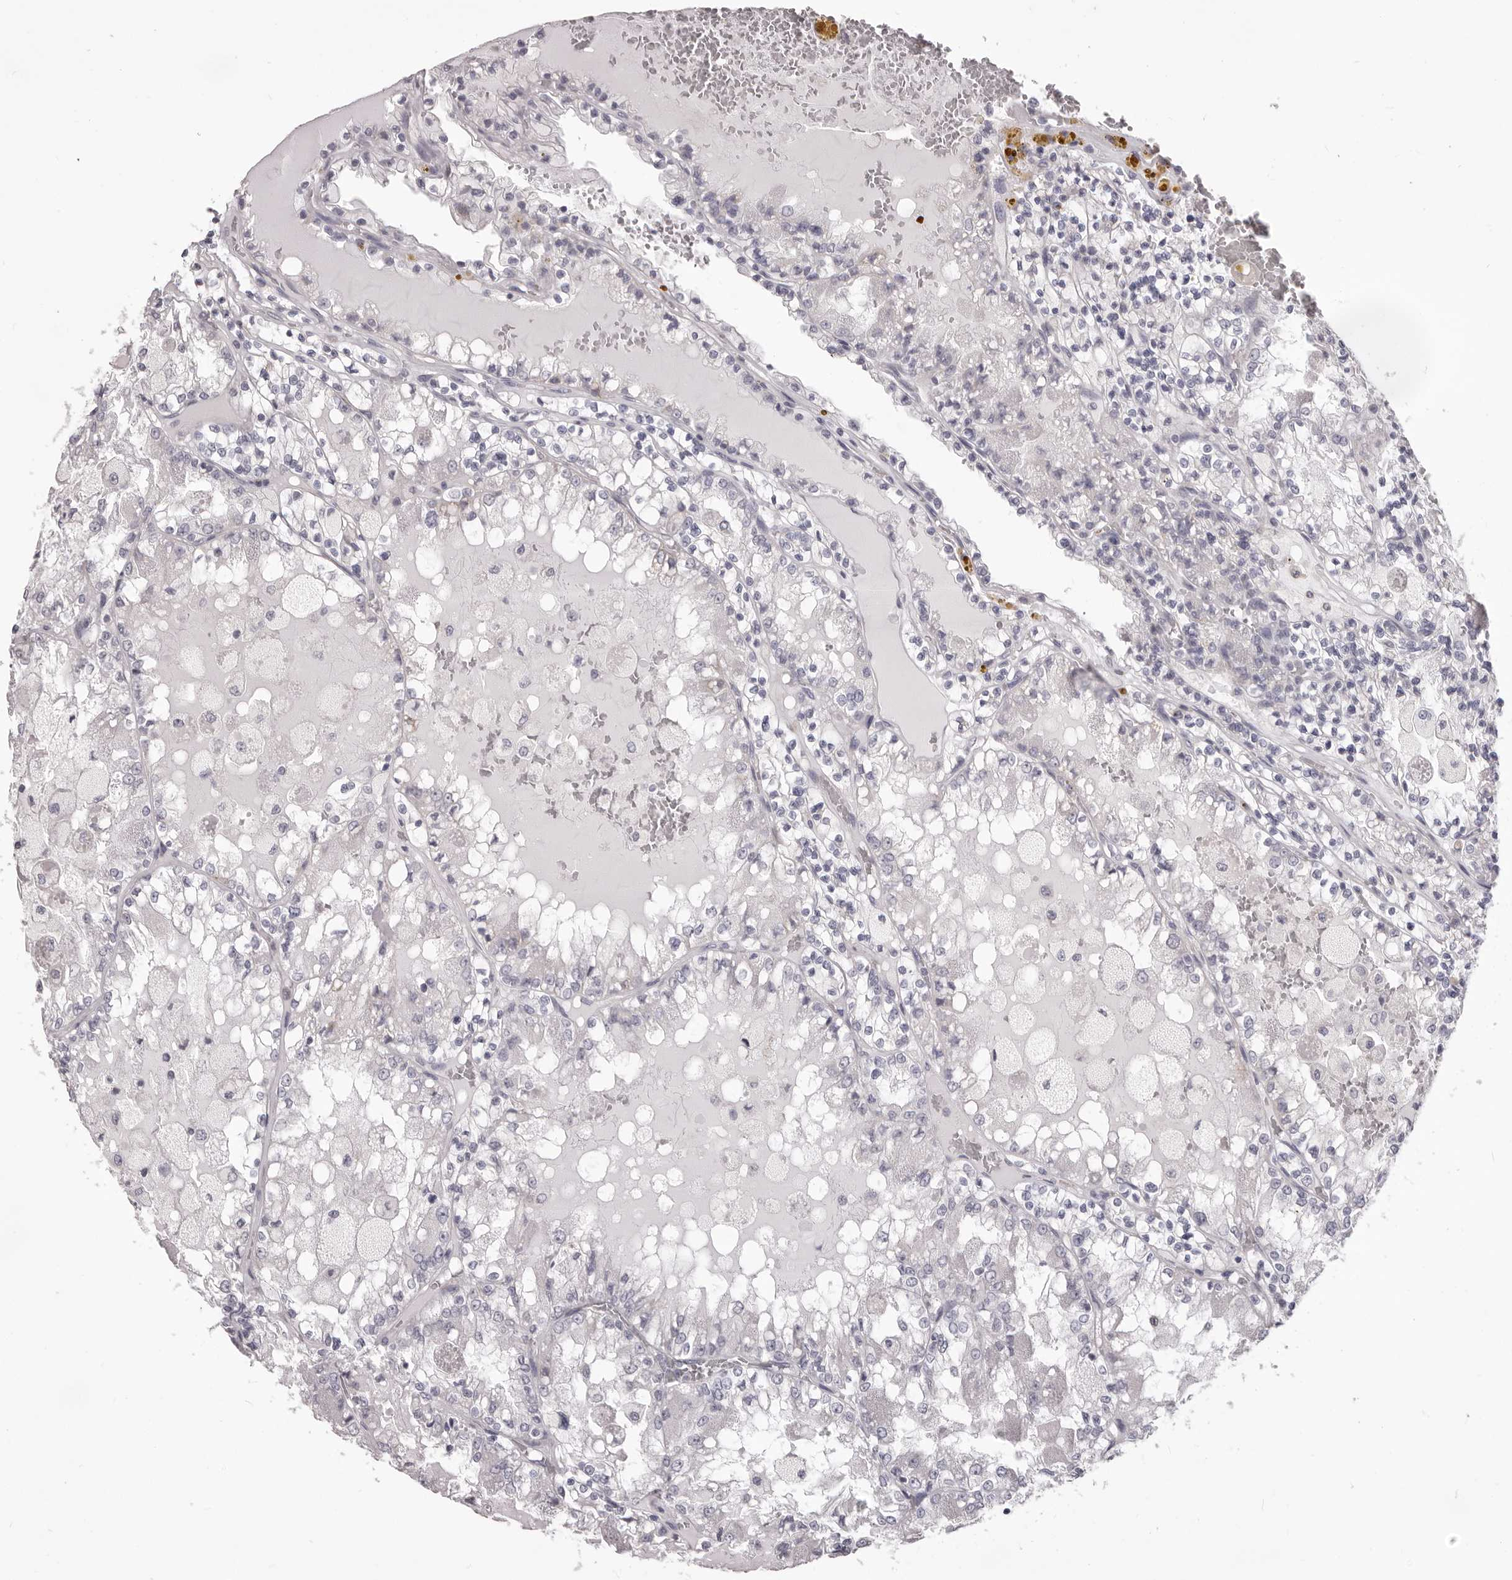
{"staining": {"intensity": "negative", "quantity": "none", "location": "none"}, "tissue": "renal cancer", "cell_type": "Tumor cells", "image_type": "cancer", "snomed": [{"axis": "morphology", "description": "Adenocarcinoma, NOS"}, {"axis": "topography", "description": "Kidney"}], "caption": "Human renal adenocarcinoma stained for a protein using immunohistochemistry shows no staining in tumor cells.", "gene": "PRMT2", "patient": {"sex": "female", "age": 56}}